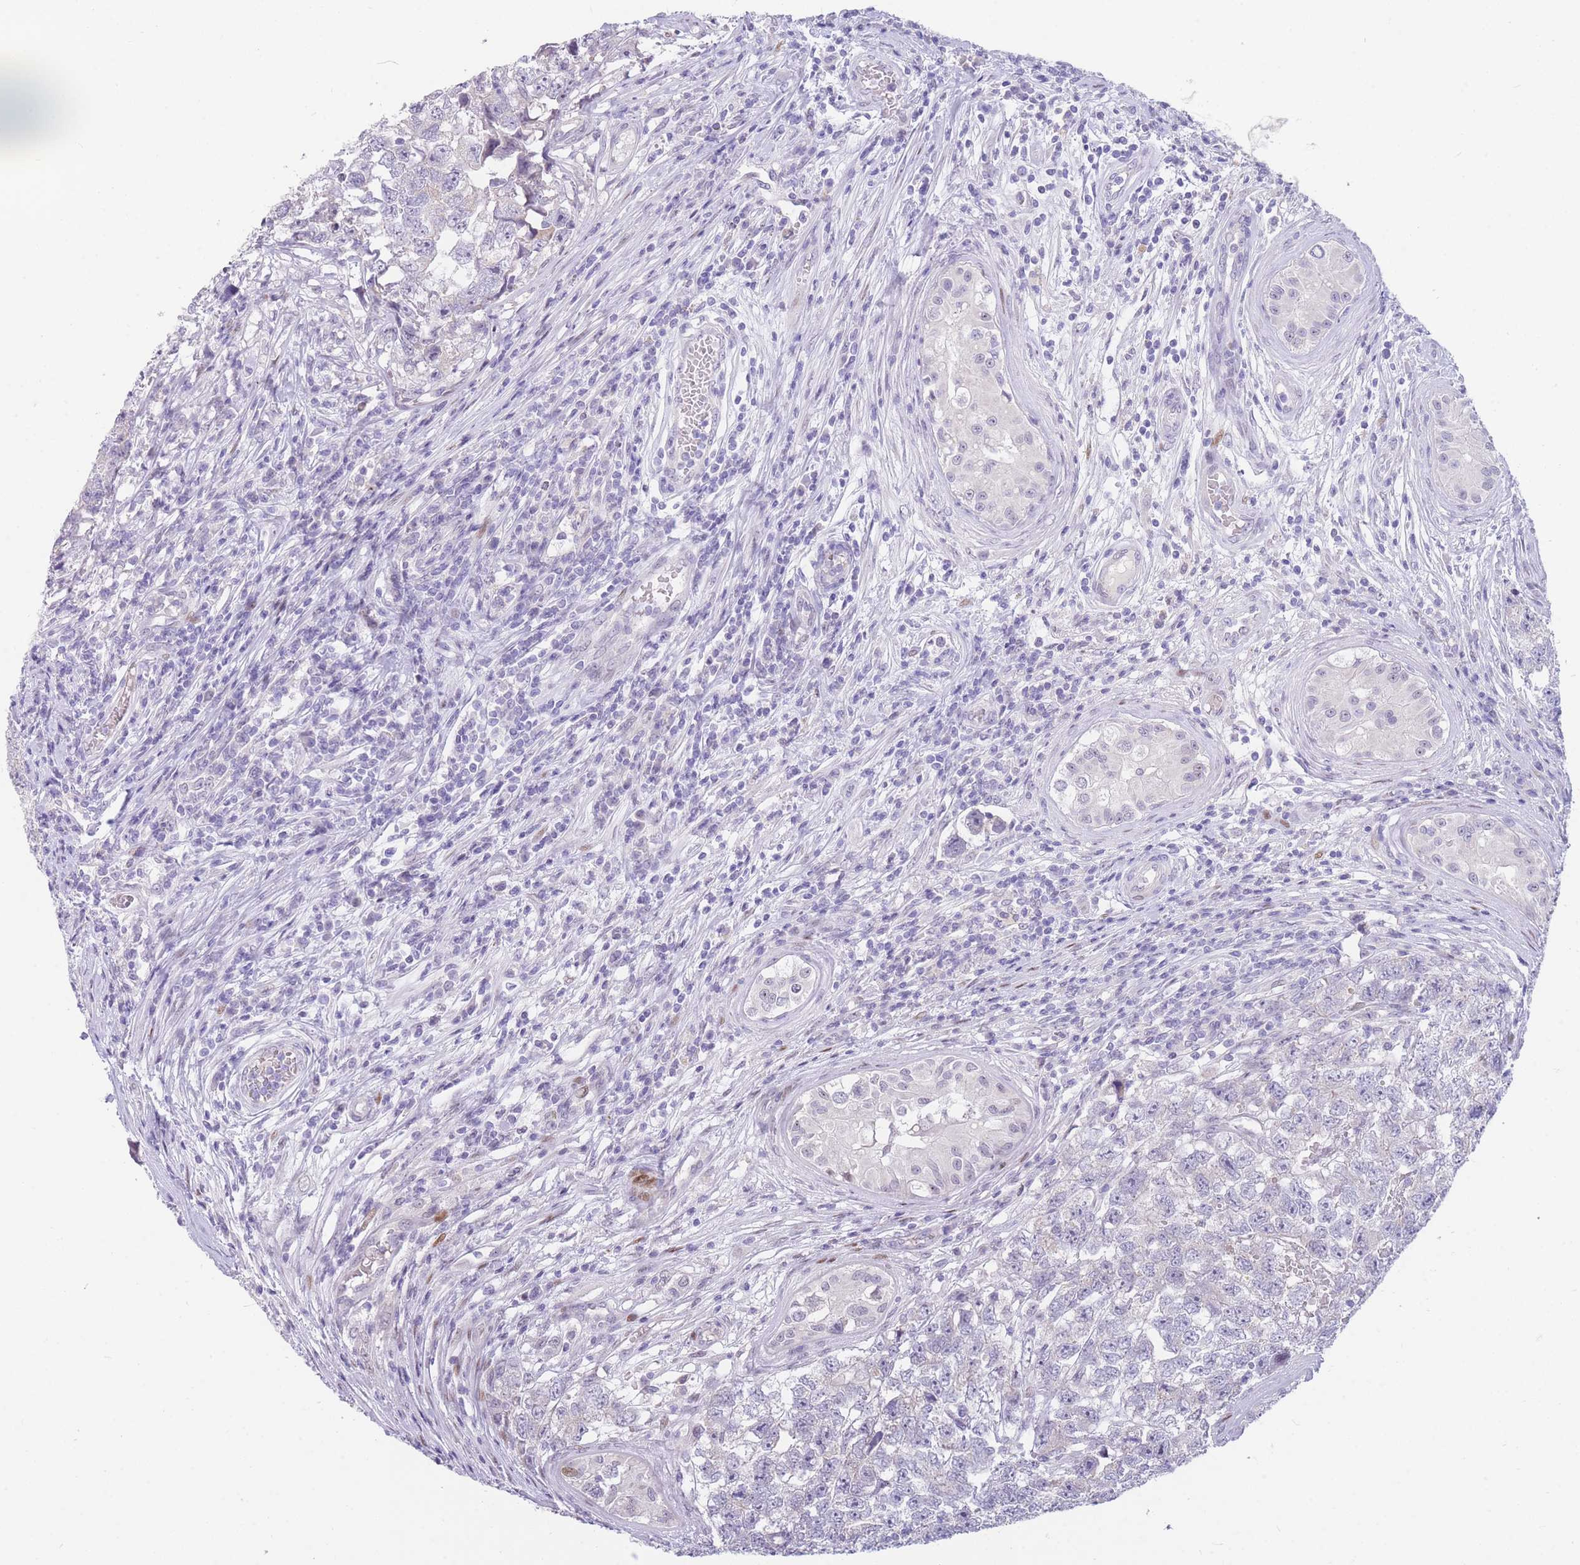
{"staining": {"intensity": "negative", "quantity": "none", "location": "none"}, "tissue": "testis cancer", "cell_type": "Tumor cells", "image_type": "cancer", "snomed": [{"axis": "morphology", "description": "Carcinoma, Embryonal, NOS"}, {"axis": "topography", "description": "Testis"}], "caption": "Protein analysis of testis embryonal carcinoma shows no significant positivity in tumor cells.", "gene": "SHCBP1", "patient": {"sex": "male", "age": 22}}